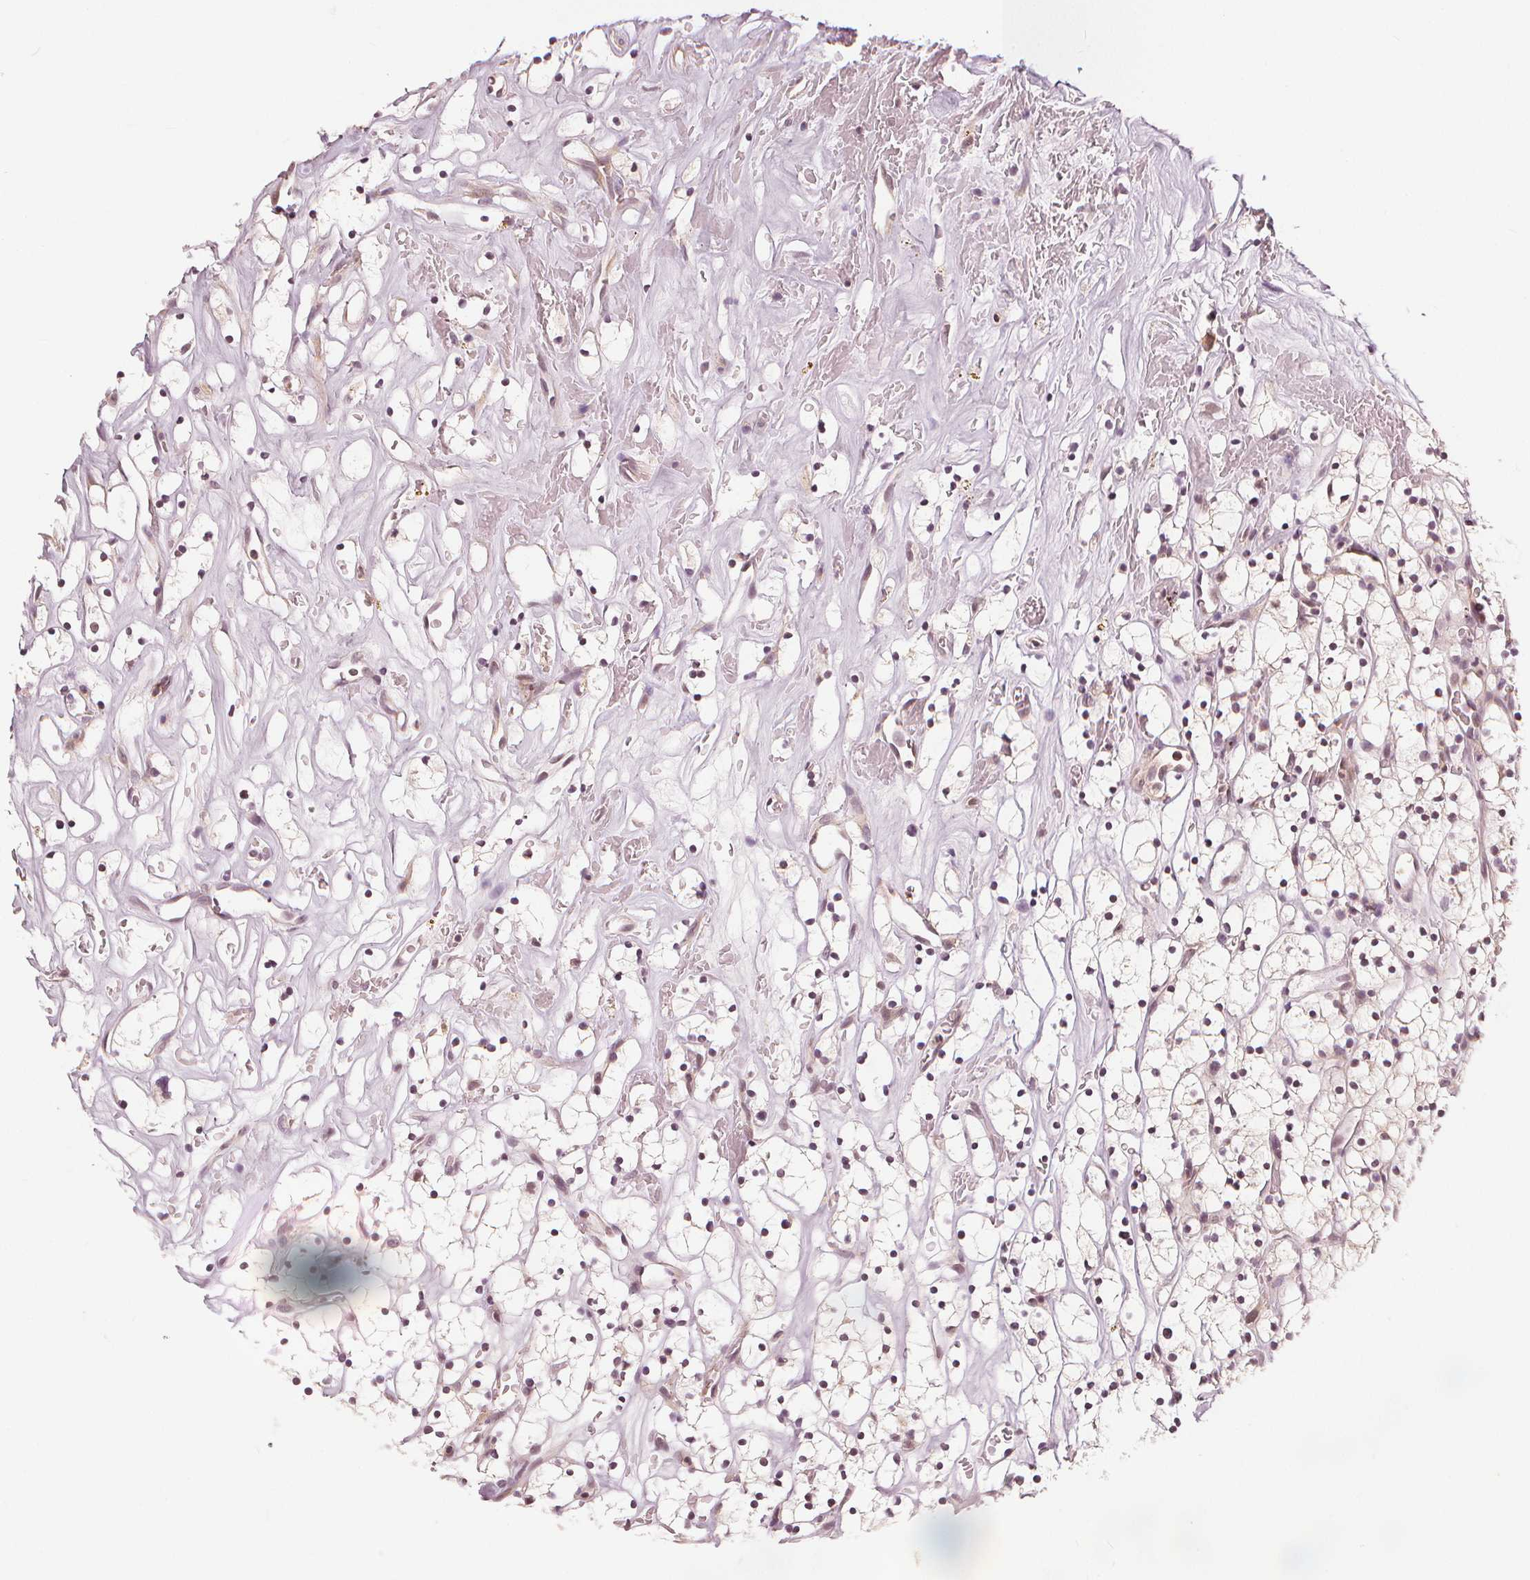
{"staining": {"intensity": "negative", "quantity": "none", "location": "none"}, "tissue": "renal cancer", "cell_type": "Tumor cells", "image_type": "cancer", "snomed": [{"axis": "morphology", "description": "Adenocarcinoma, NOS"}, {"axis": "topography", "description": "Kidney"}], "caption": "High magnification brightfield microscopy of renal cancer stained with DAB (brown) and counterstained with hematoxylin (blue): tumor cells show no significant positivity. (DAB (3,3'-diaminobenzidine) immunohistochemistry (IHC) with hematoxylin counter stain).", "gene": "SLC34A1", "patient": {"sex": "female", "age": 64}}